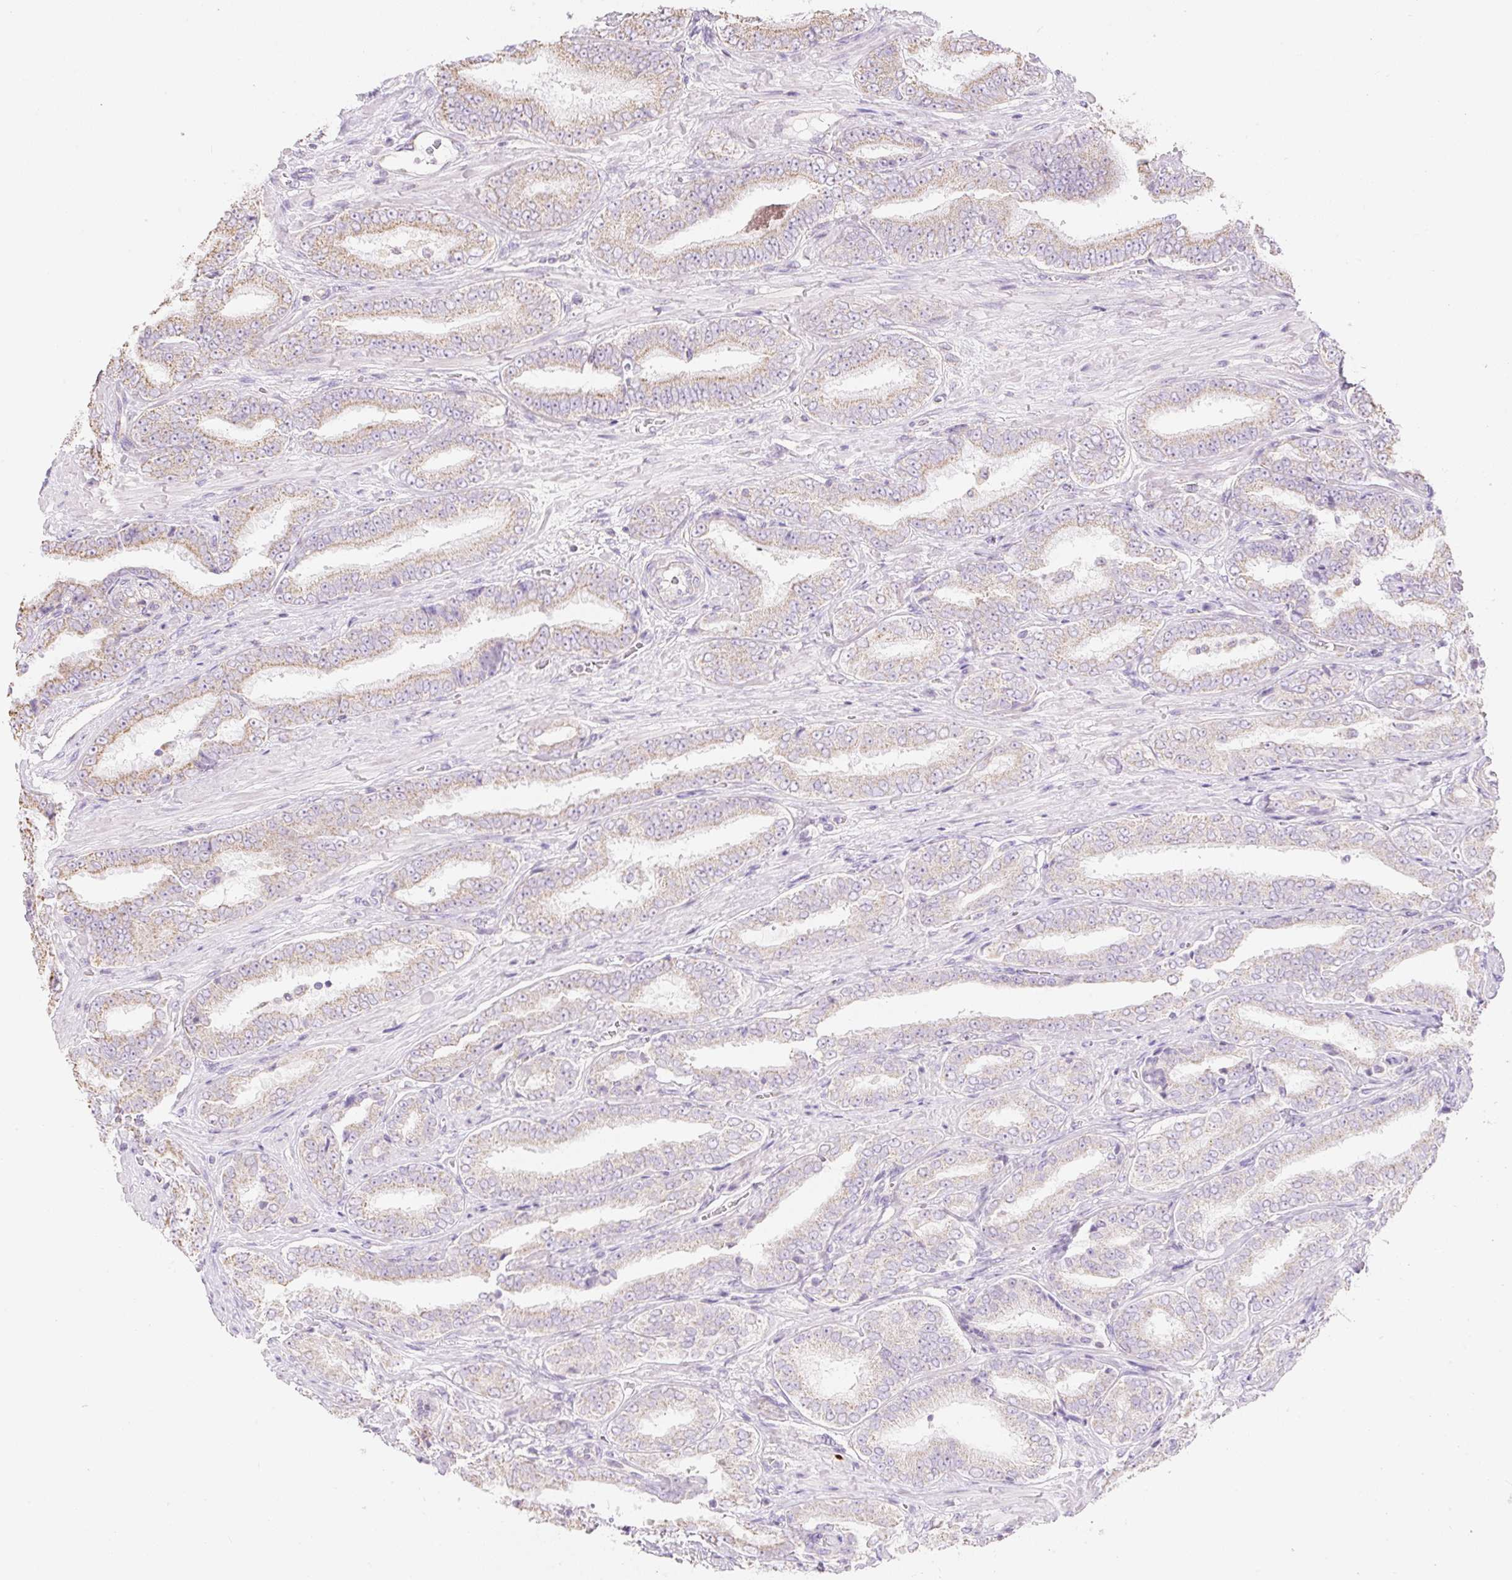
{"staining": {"intensity": "weak", "quantity": ">75%", "location": "cytoplasmic/membranous"}, "tissue": "prostate cancer", "cell_type": "Tumor cells", "image_type": "cancer", "snomed": [{"axis": "morphology", "description": "Adenocarcinoma, High grade"}, {"axis": "topography", "description": "Prostate"}], "caption": "Tumor cells show low levels of weak cytoplasmic/membranous positivity in about >75% of cells in human prostate cancer (high-grade adenocarcinoma).", "gene": "DHX35", "patient": {"sex": "male", "age": 72}}